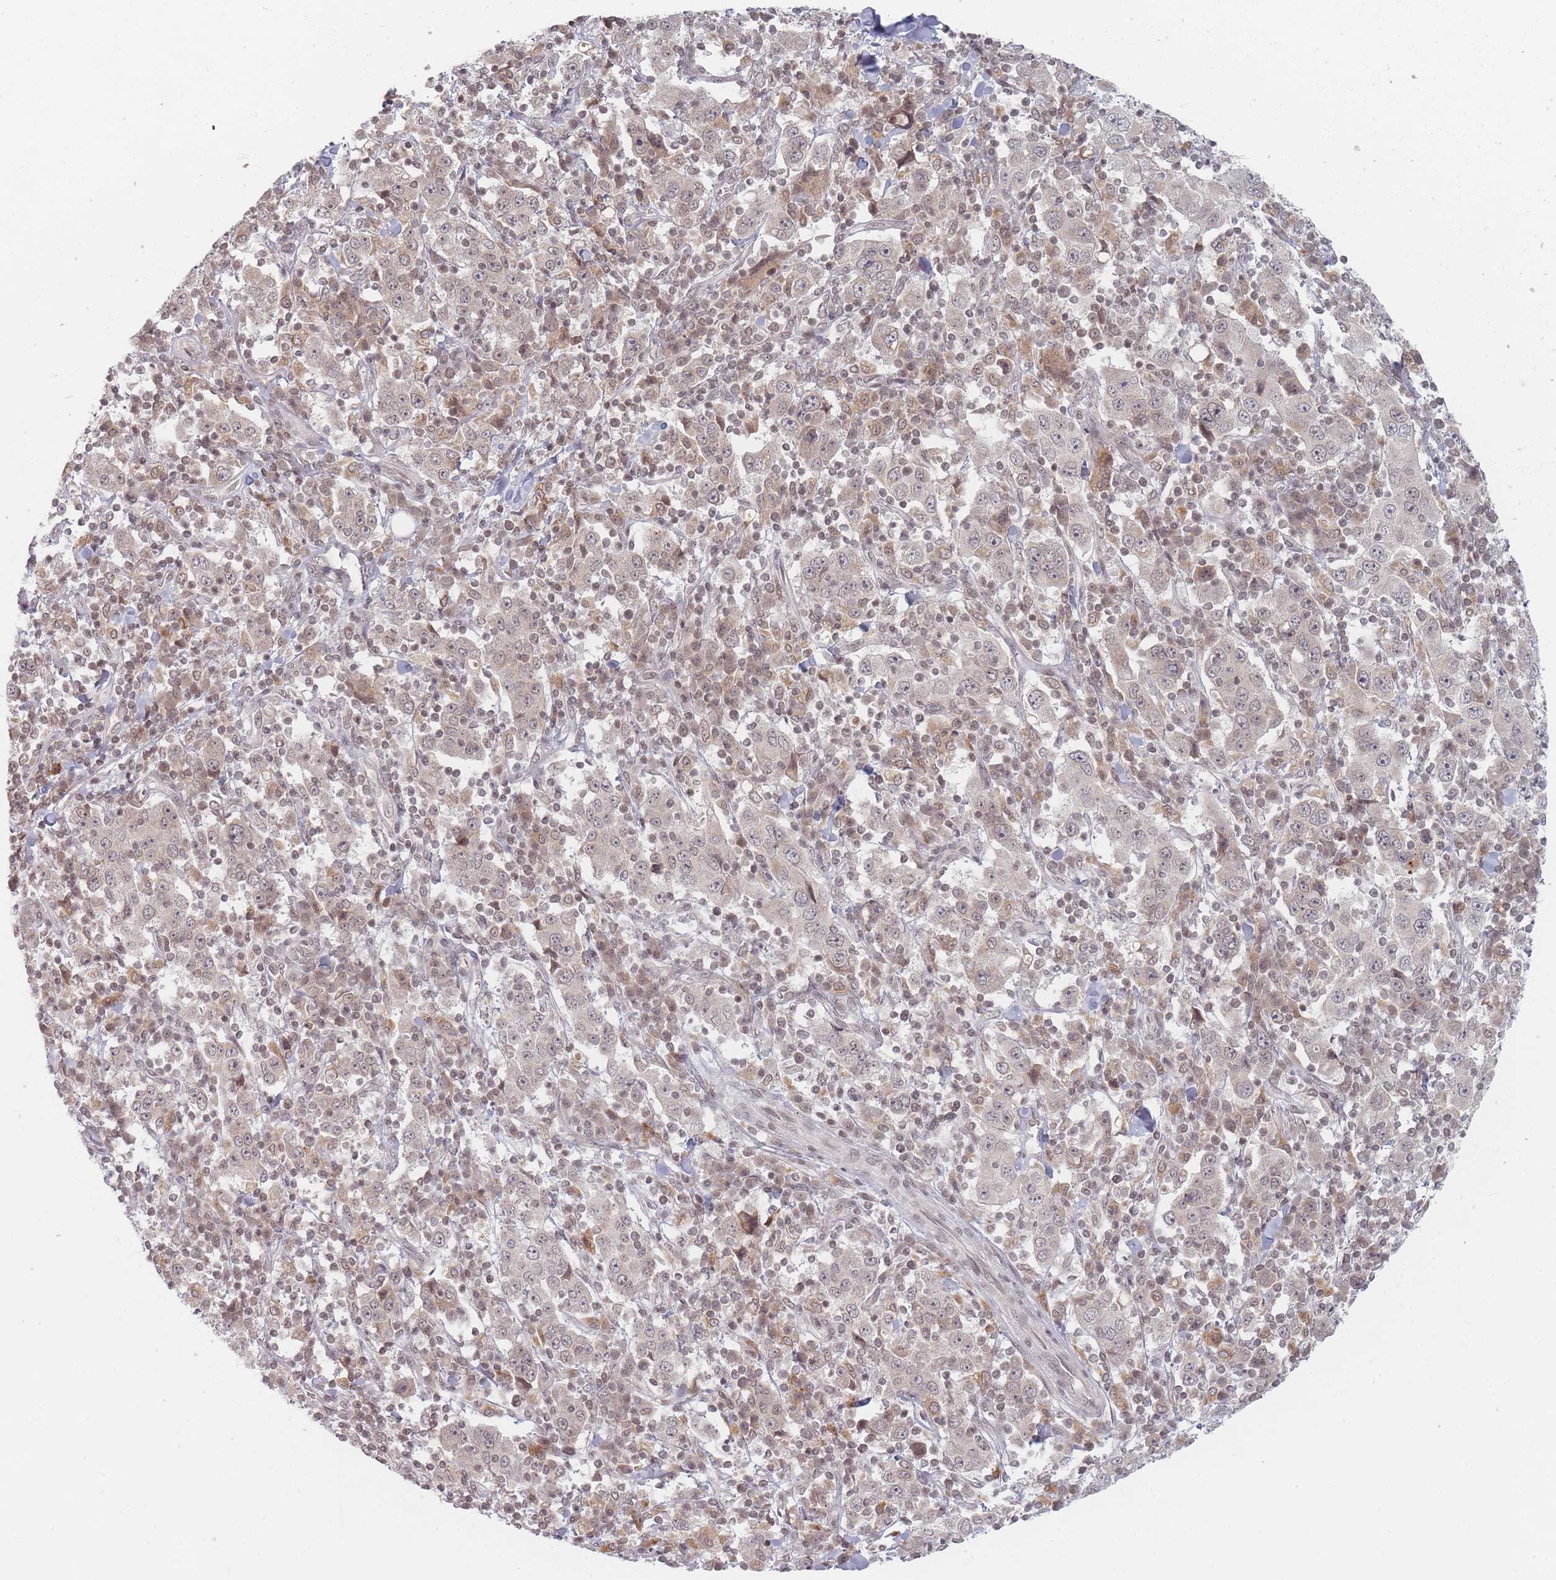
{"staining": {"intensity": "weak", "quantity": "25%-75%", "location": "nuclear"}, "tissue": "stomach cancer", "cell_type": "Tumor cells", "image_type": "cancer", "snomed": [{"axis": "morphology", "description": "Normal tissue, NOS"}, {"axis": "morphology", "description": "Adenocarcinoma, NOS"}, {"axis": "topography", "description": "Stomach, upper"}, {"axis": "topography", "description": "Stomach"}], "caption": "Protein expression analysis of human stomach adenocarcinoma reveals weak nuclear staining in about 25%-75% of tumor cells.", "gene": "SPATA45", "patient": {"sex": "male", "age": 59}}